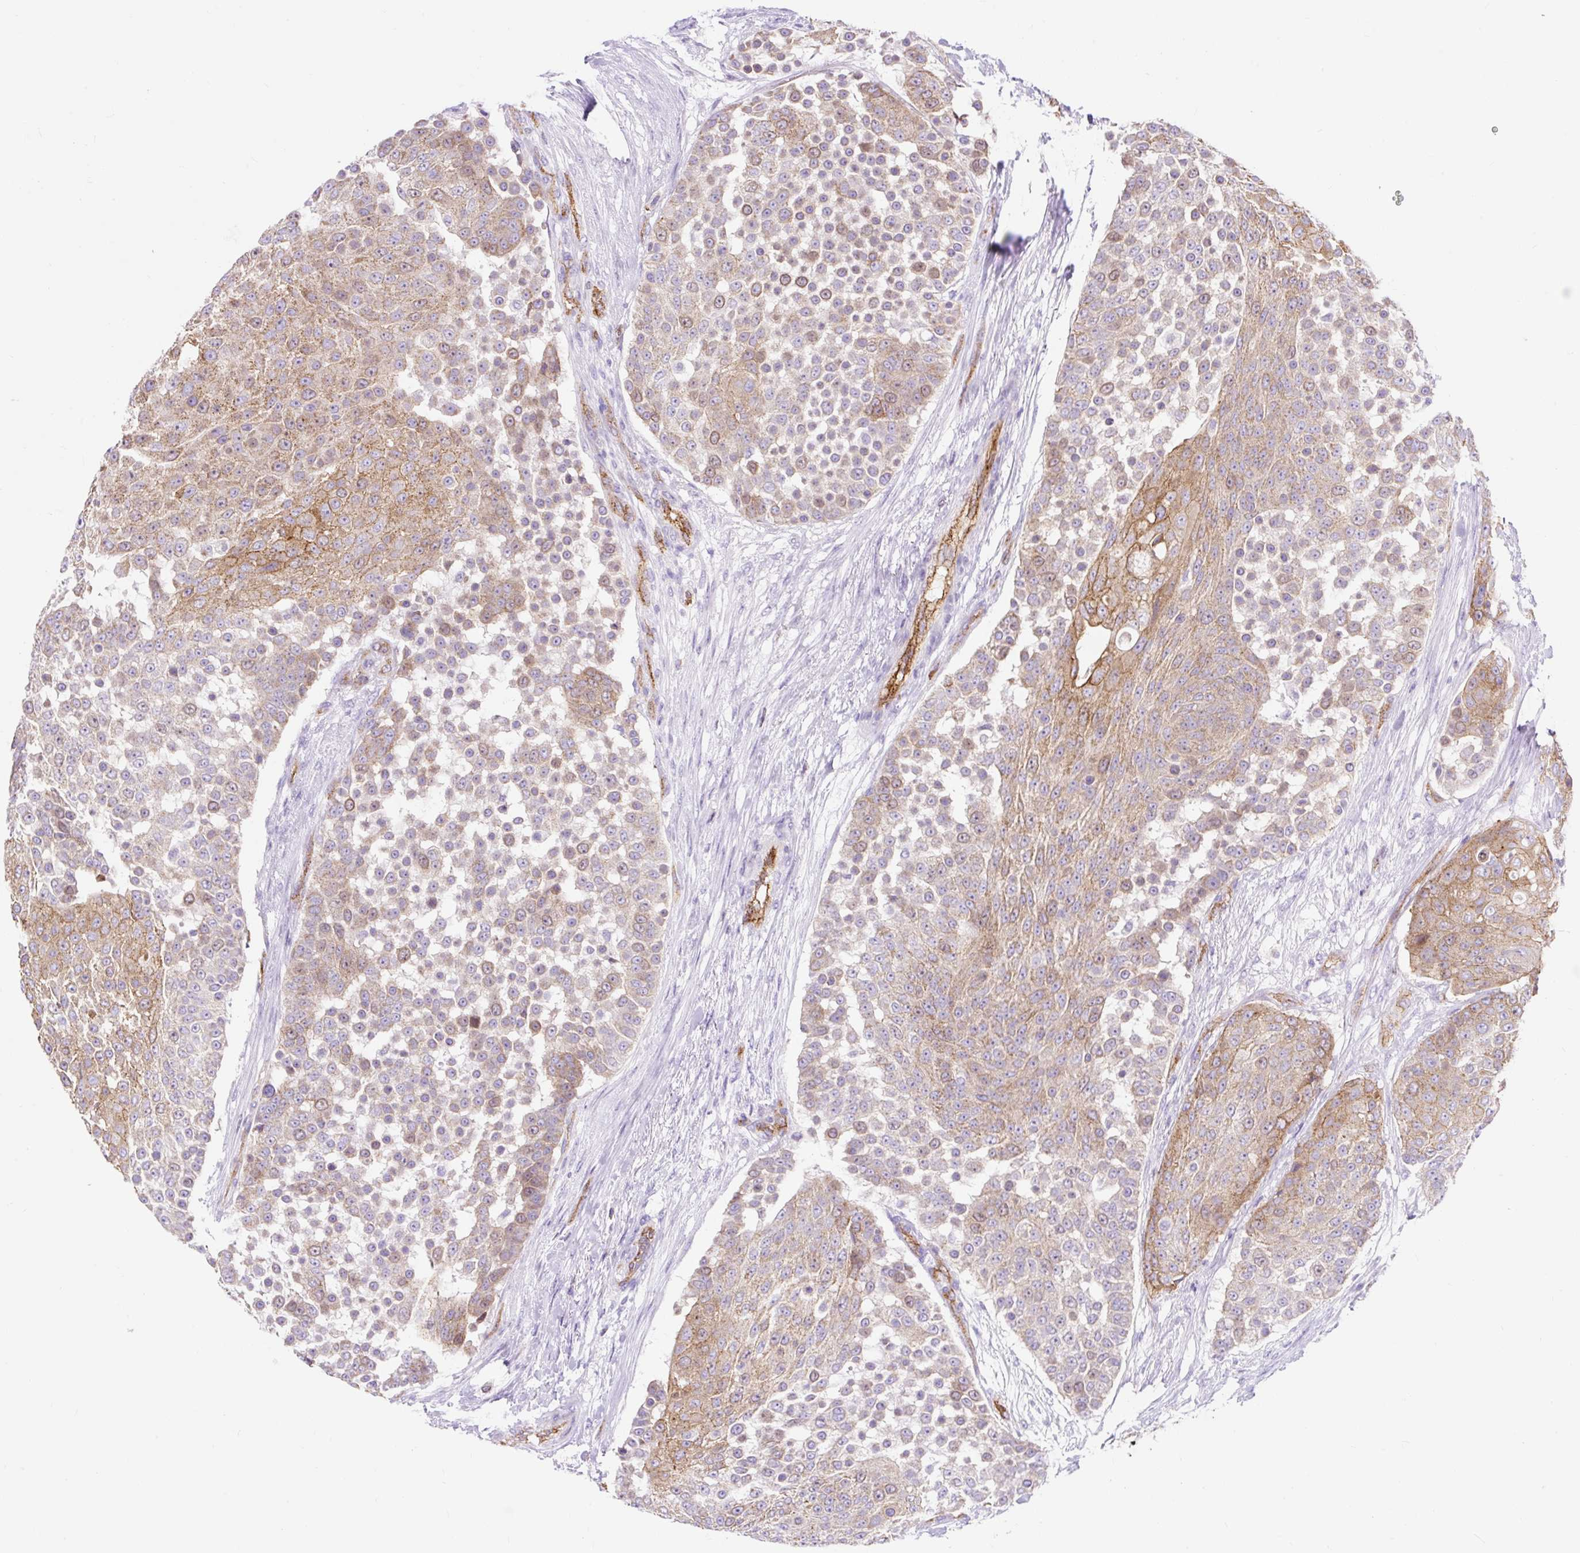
{"staining": {"intensity": "moderate", "quantity": "25%-75%", "location": "cytoplasmic/membranous"}, "tissue": "urothelial cancer", "cell_type": "Tumor cells", "image_type": "cancer", "snomed": [{"axis": "morphology", "description": "Urothelial carcinoma, High grade"}, {"axis": "topography", "description": "Urinary bladder"}], "caption": "Immunohistochemical staining of urothelial carcinoma (high-grade) displays medium levels of moderate cytoplasmic/membranous expression in about 25%-75% of tumor cells.", "gene": "HIP1R", "patient": {"sex": "female", "age": 63}}